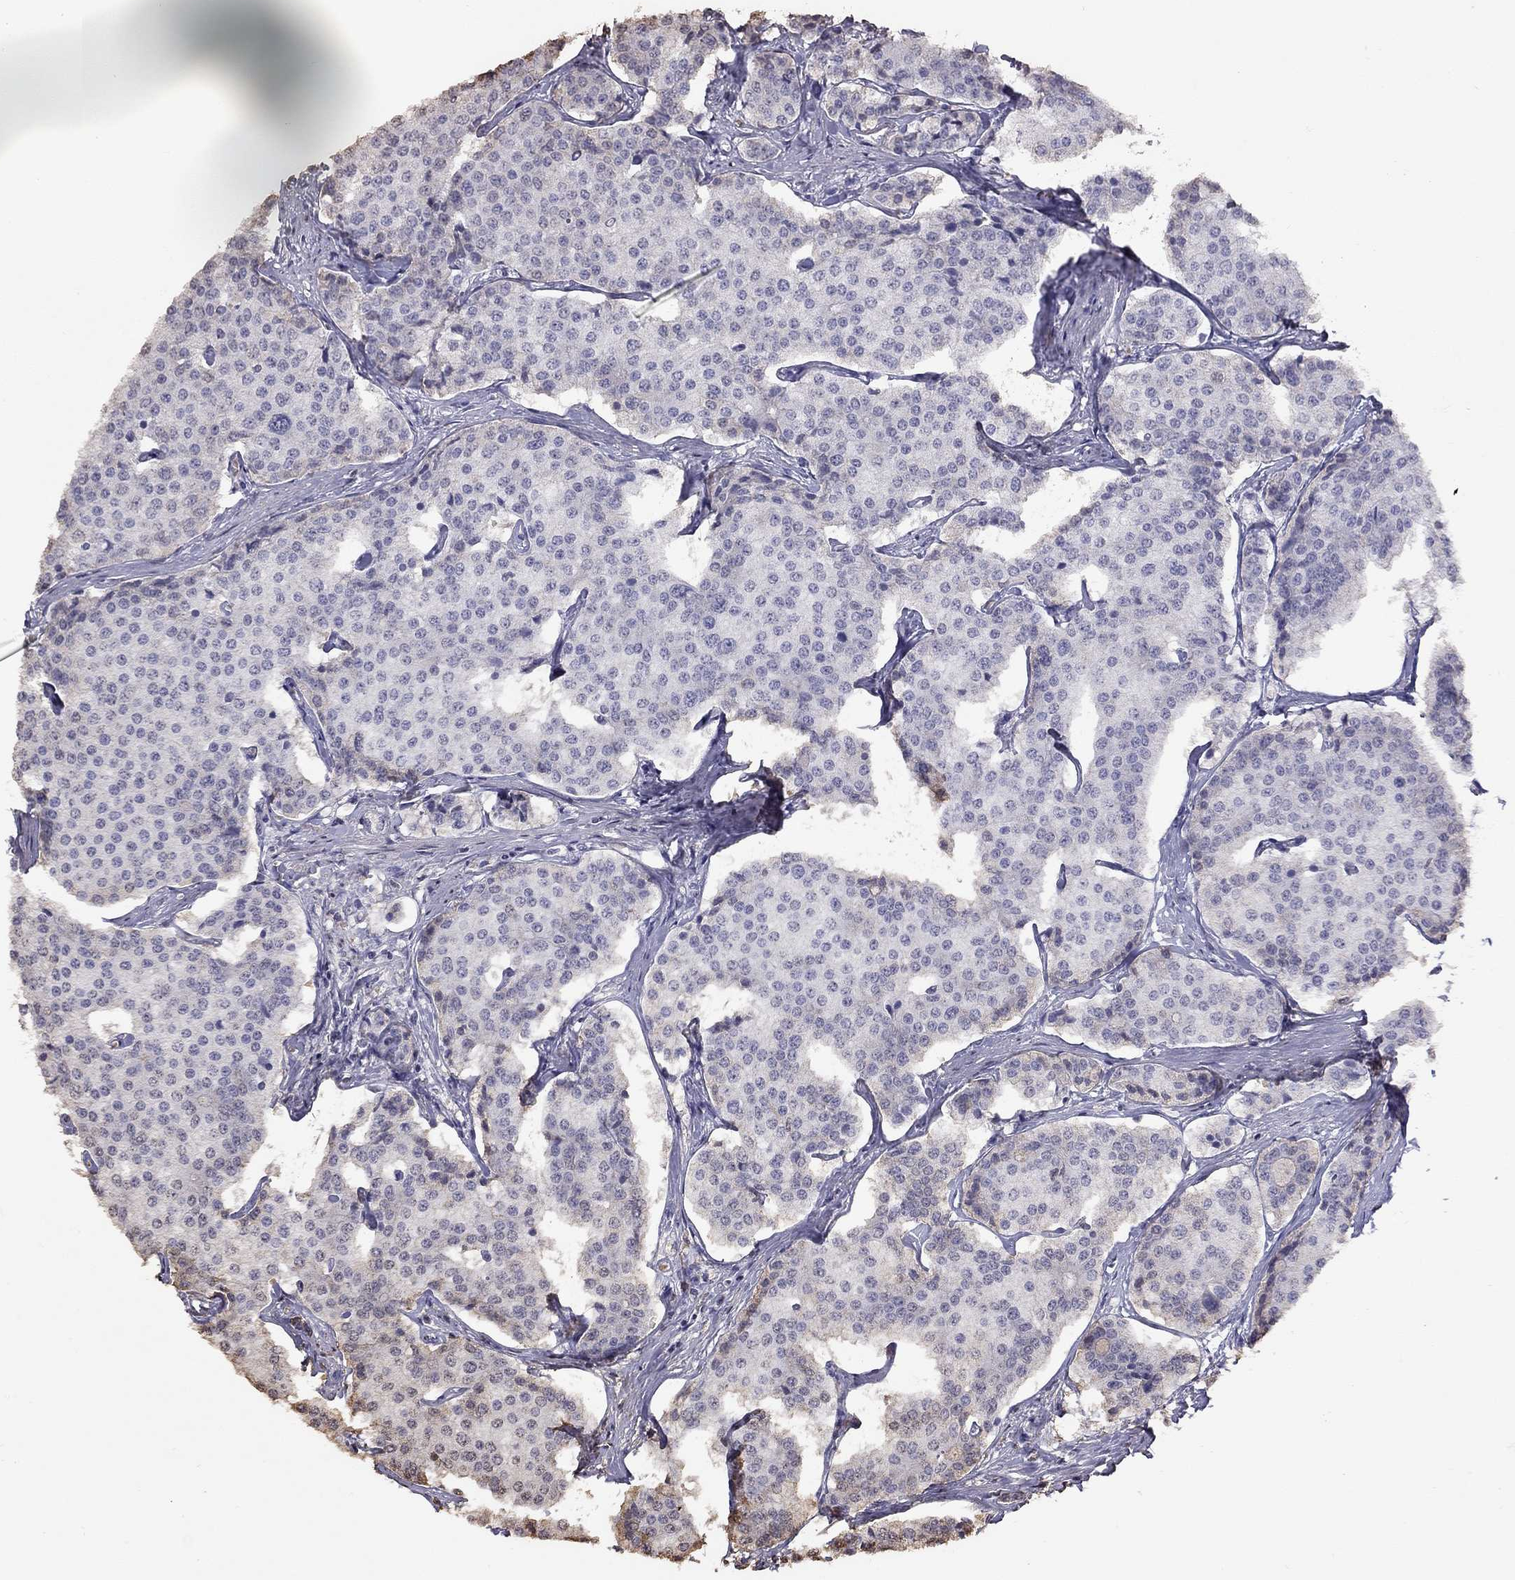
{"staining": {"intensity": "negative", "quantity": "none", "location": "none"}, "tissue": "carcinoid", "cell_type": "Tumor cells", "image_type": "cancer", "snomed": [{"axis": "morphology", "description": "Carcinoid, malignant, NOS"}, {"axis": "topography", "description": "Small intestine"}], "caption": "Tumor cells show no significant protein positivity in carcinoid.", "gene": "SUN3", "patient": {"sex": "female", "age": 65}}